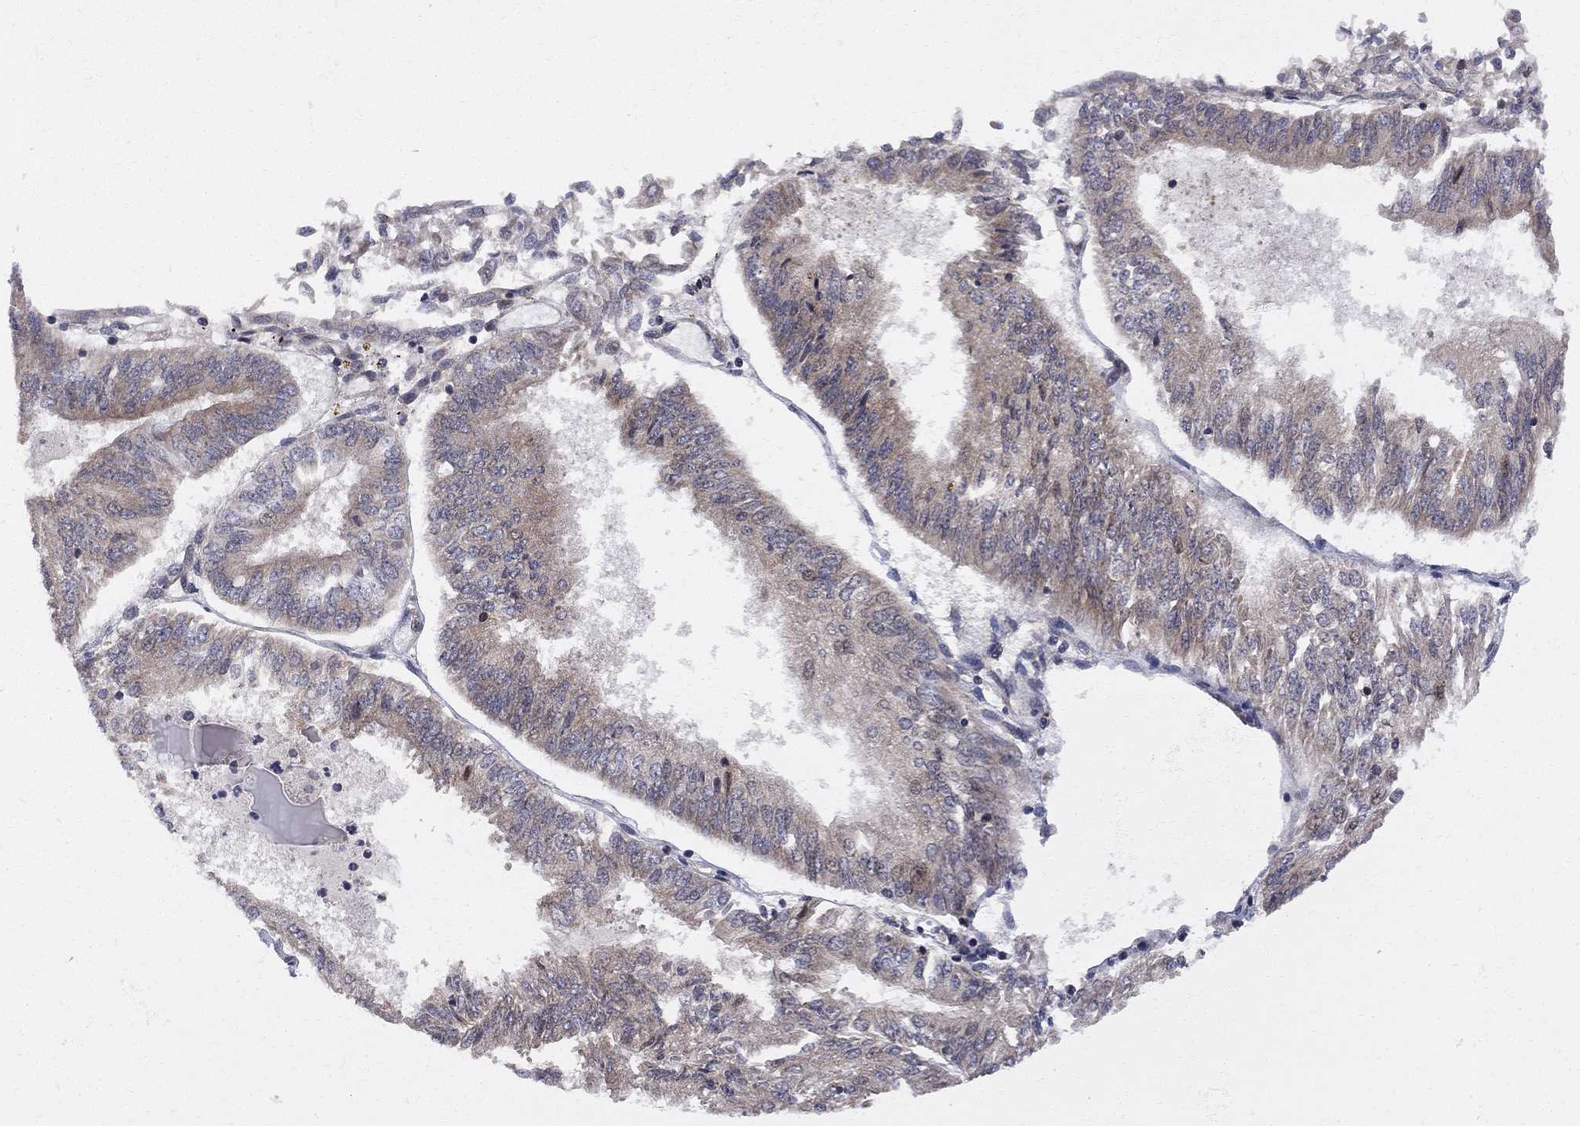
{"staining": {"intensity": "moderate", "quantity": ">75%", "location": "cytoplasmic/membranous"}, "tissue": "endometrial cancer", "cell_type": "Tumor cells", "image_type": "cancer", "snomed": [{"axis": "morphology", "description": "Adenocarcinoma, NOS"}, {"axis": "topography", "description": "Endometrium"}], "caption": "Moderate cytoplasmic/membranous protein expression is identified in about >75% of tumor cells in endometrial cancer.", "gene": "CNOT11", "patient": {"sex": "female", "age": 58}}